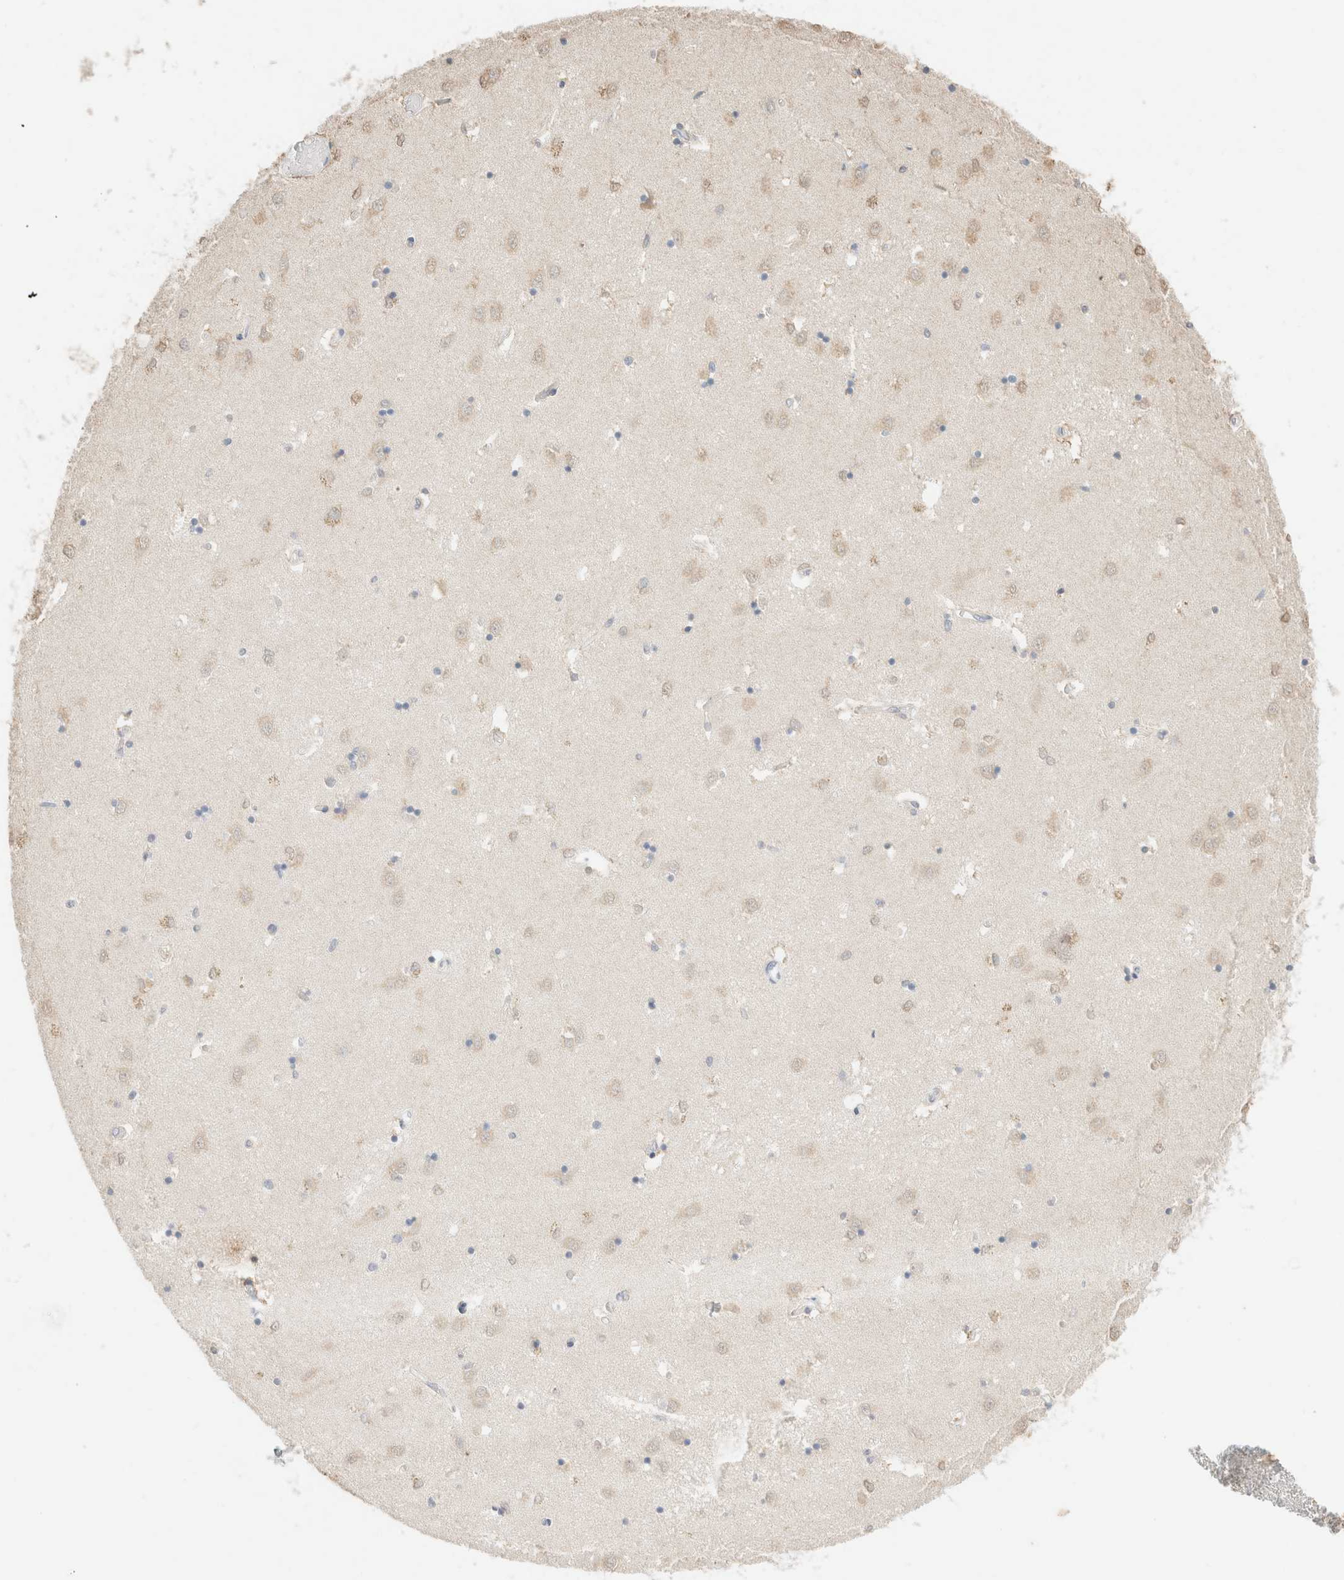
{"staining": {"intensity": "negative", "quantity": "none", "location": "none"}, "tissue": "caudate", "cell_type": "Glial cells", "image_type": "normal", "snomed": [{"axis": "morphology", "description": "Normal tissue, NOS"}, {"axis": "topography", "description": "Lateral ventricle wall"}], "caption": "IHC of benign human caudate exhibits no expression in glial cells. Nuclei are stained in blue.", "gene": "CPA1", "patient": {"sex": "male", "age": 45}}